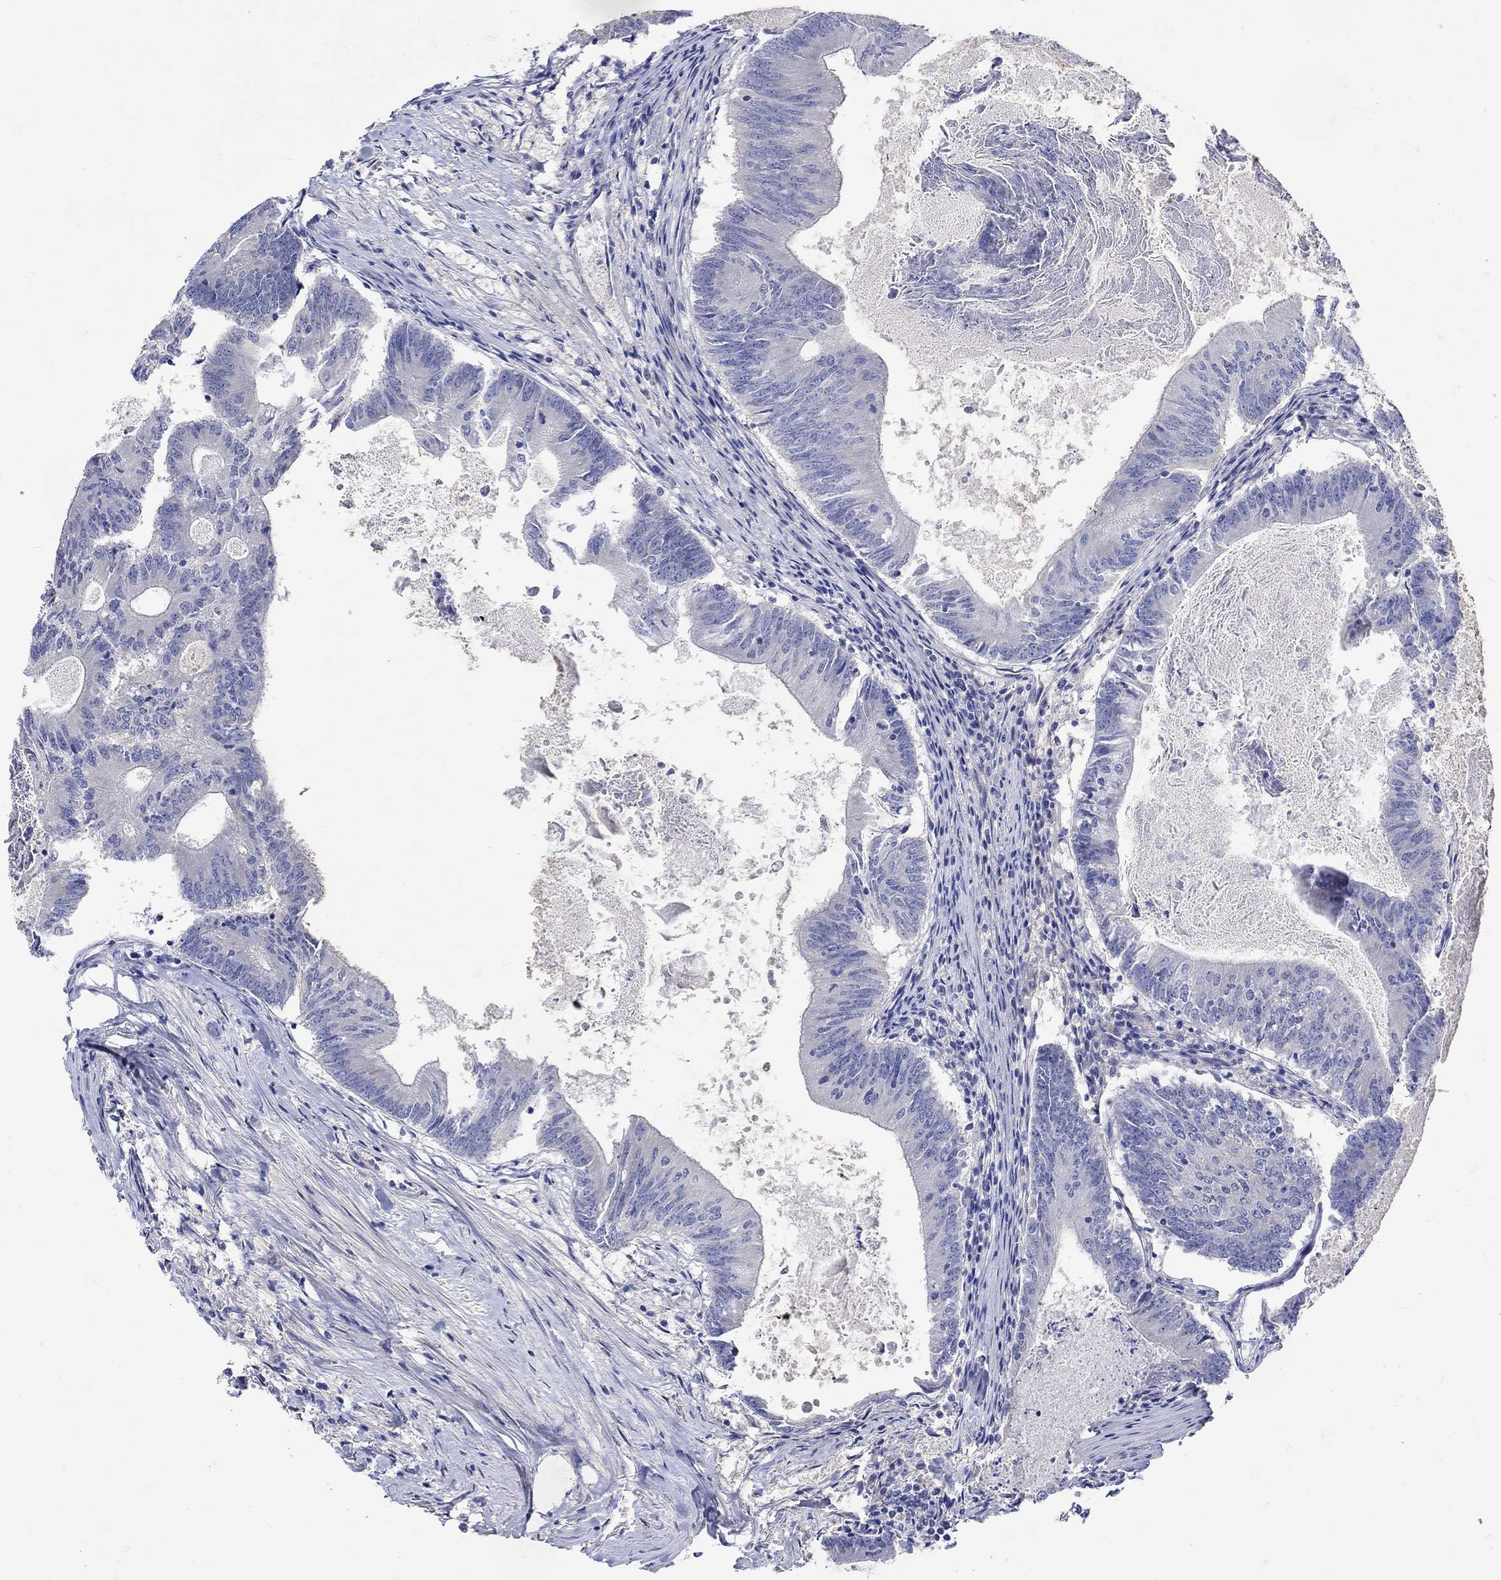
{"staining": {"intensity": "negative", "quantity": "none", "location": "none"}, "tissue": "colorectal cancer", "cell_type": "Tumor cells", "image_type": "cancer", "snomed": [{"axis": "morphology", "description": "Adenocarcinoma, NOS"}, {"axis": "topography", "description": "Colon"}], "caption": "The immunohistochemistry (IHC) micrograph has no significant positivity in tumor cells of colorectal cancer tissue.", "gene": "MSI1", "patient": {"sex": "female", "age": 70}}